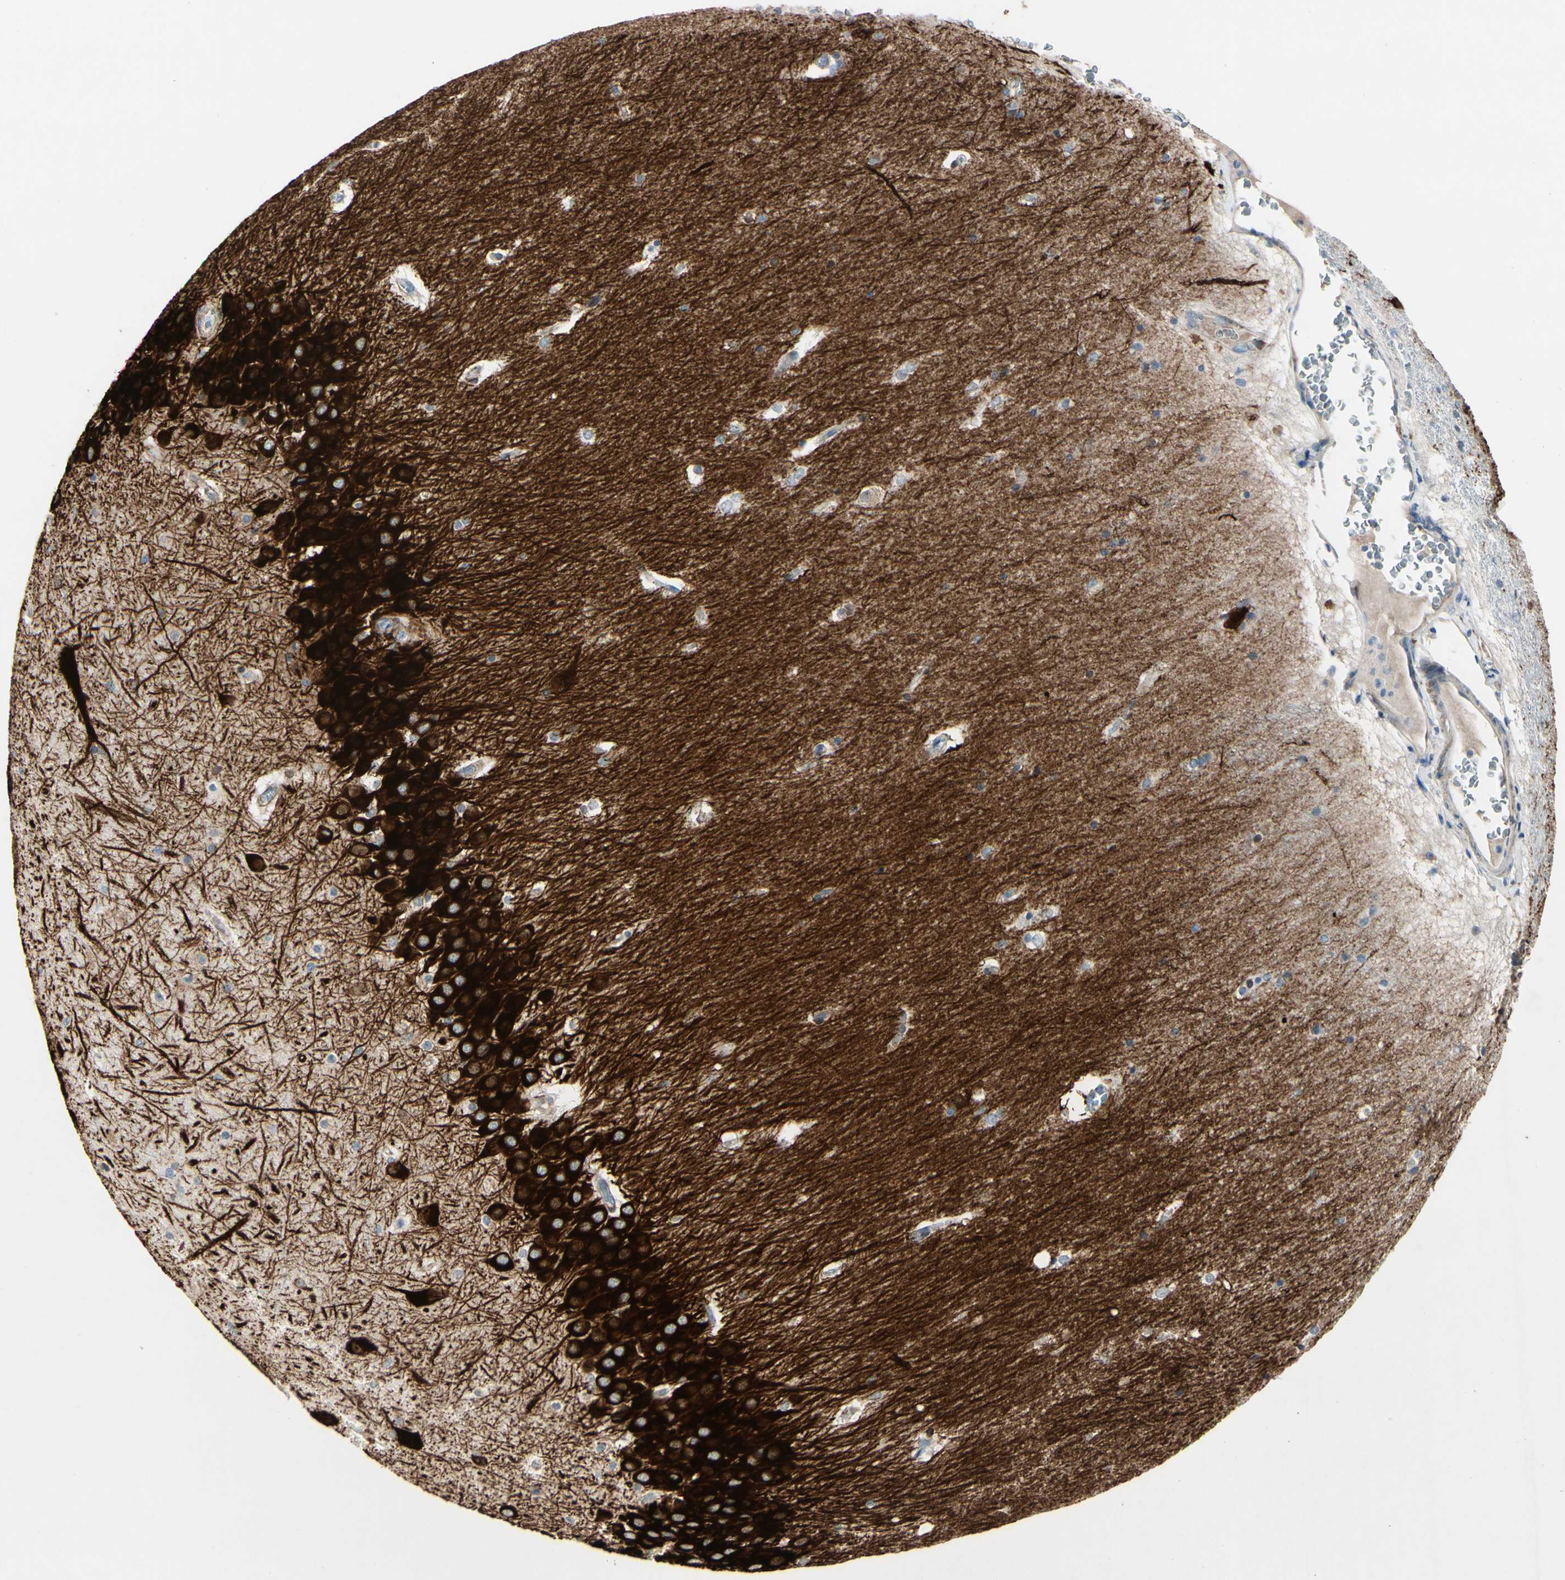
{"staining": {"intensity": "negative", "quantity": "none", "location": "none"}, "tissue": "hippocampus", "cell_type": "Glial cells", "image_type": "normal", "snomed": [{"axis": "morphology", "description": "Normal tissue, NOS"}, {"axis": "topography", "description": "Hippocampus"}], "caption": "DAB (3,3'-diaminobenzidine) immunohistochemical staining of unremarkable human hippocampus shows no significant positivity in glial cells. The staining is performed using DAB (3,3'-diaminobenzidine) brown chromogen with nuclei counter-stained in using hematoxylin.", "gene": "MAP2", "patient": {"sex": "female", "age": 19}}